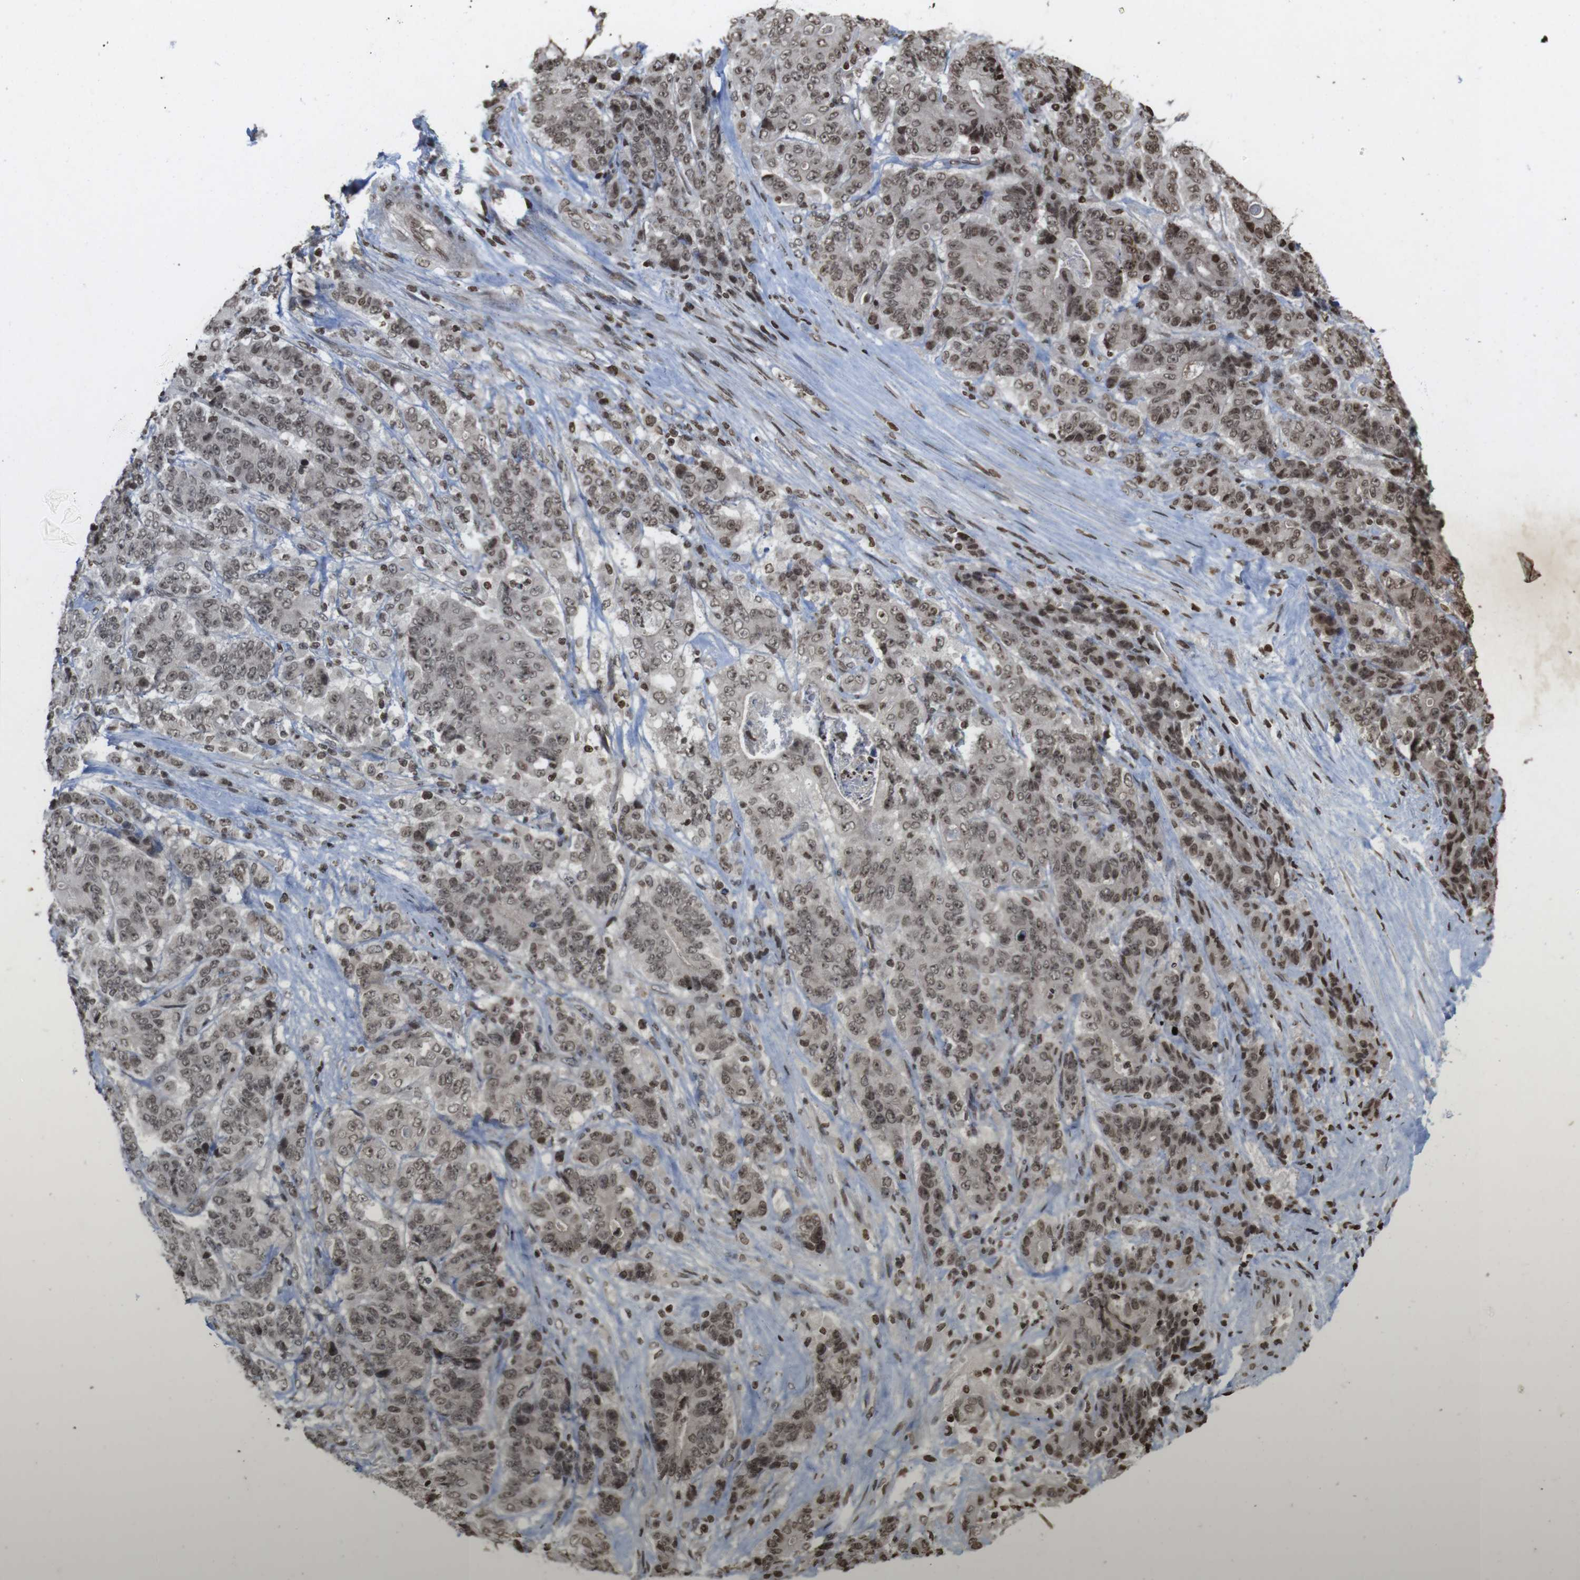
{"staining": {"intensity": "moderate", "quantity": ">75%", "location": "nuclear"}, "tissue": "stomach cancer", "cell_type": "Tumor cells", "image_type": "cancer", "snomed": [{"axis": "morphology", "description": "Adenocarcinoma, NOS"}, {"axis": "topography", "description": "Stomach"}], "caption": "Stomach adenocarcinoma stained with immunohistochemistry (IHC) shows moderate nuclear staining in about >75% of tumor cells.", "gene": "FOXA3", "patient": {"sex": "female", "age": 73}}